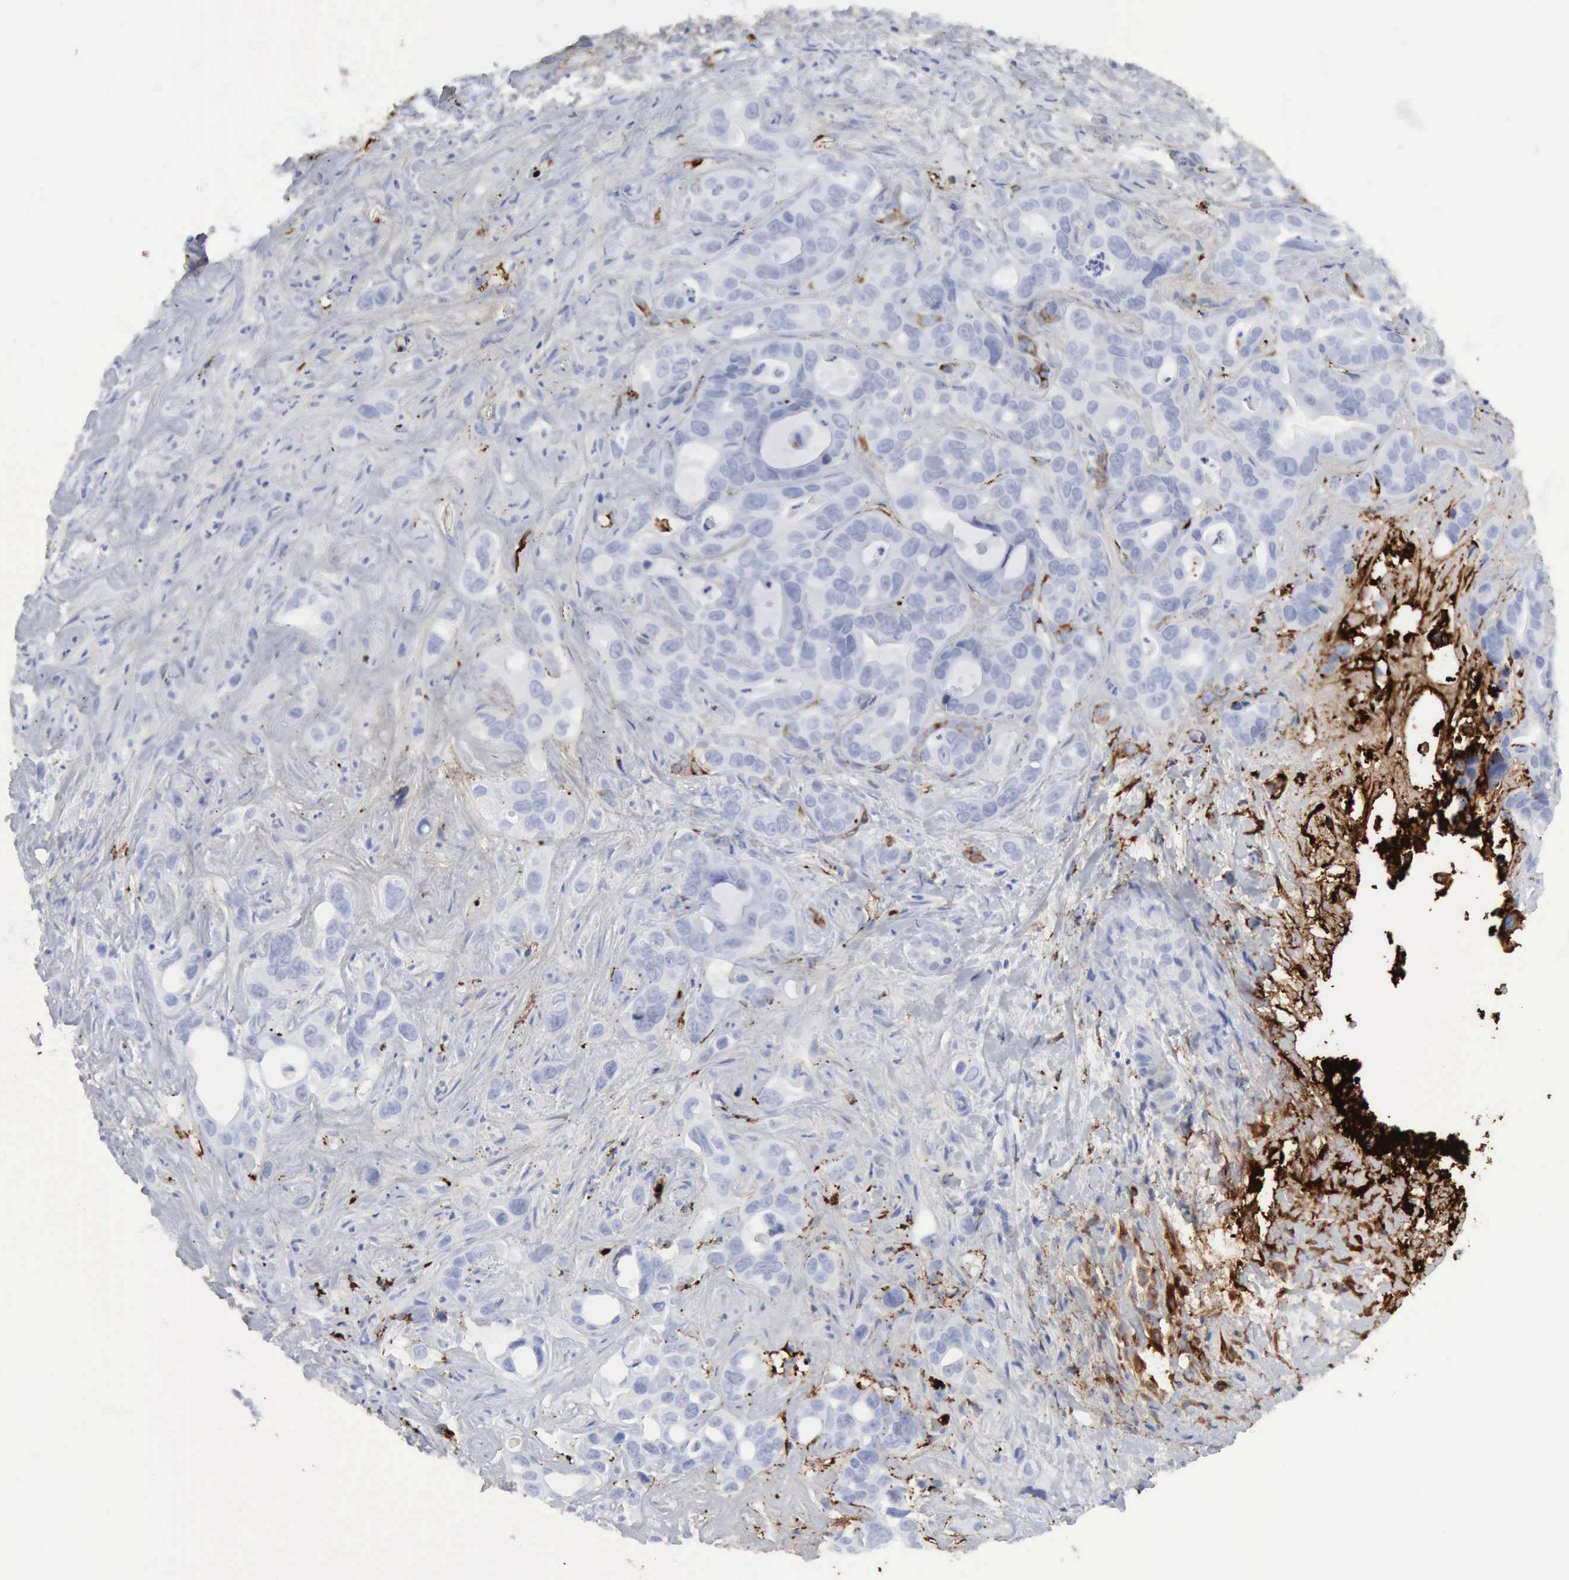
{"staining": {"intensity": "negative", "quantity": "none", "location": "none"}, "tissue": "liver cancer", "cell_type": "Tumor cells", "image_type": "cancer", "snomed": [{"axis": "morphology", "description": "Cholangiocarcinoma"}, {"axis": "topography", "description": "Liver"}], "caption": "Cholangiocarcinoma (liver) was stained to show a protein in brown. There is no significant expression in tumor cells.", "gene": "C4BPA", "patient": {"sex": "female", "age": 79}}